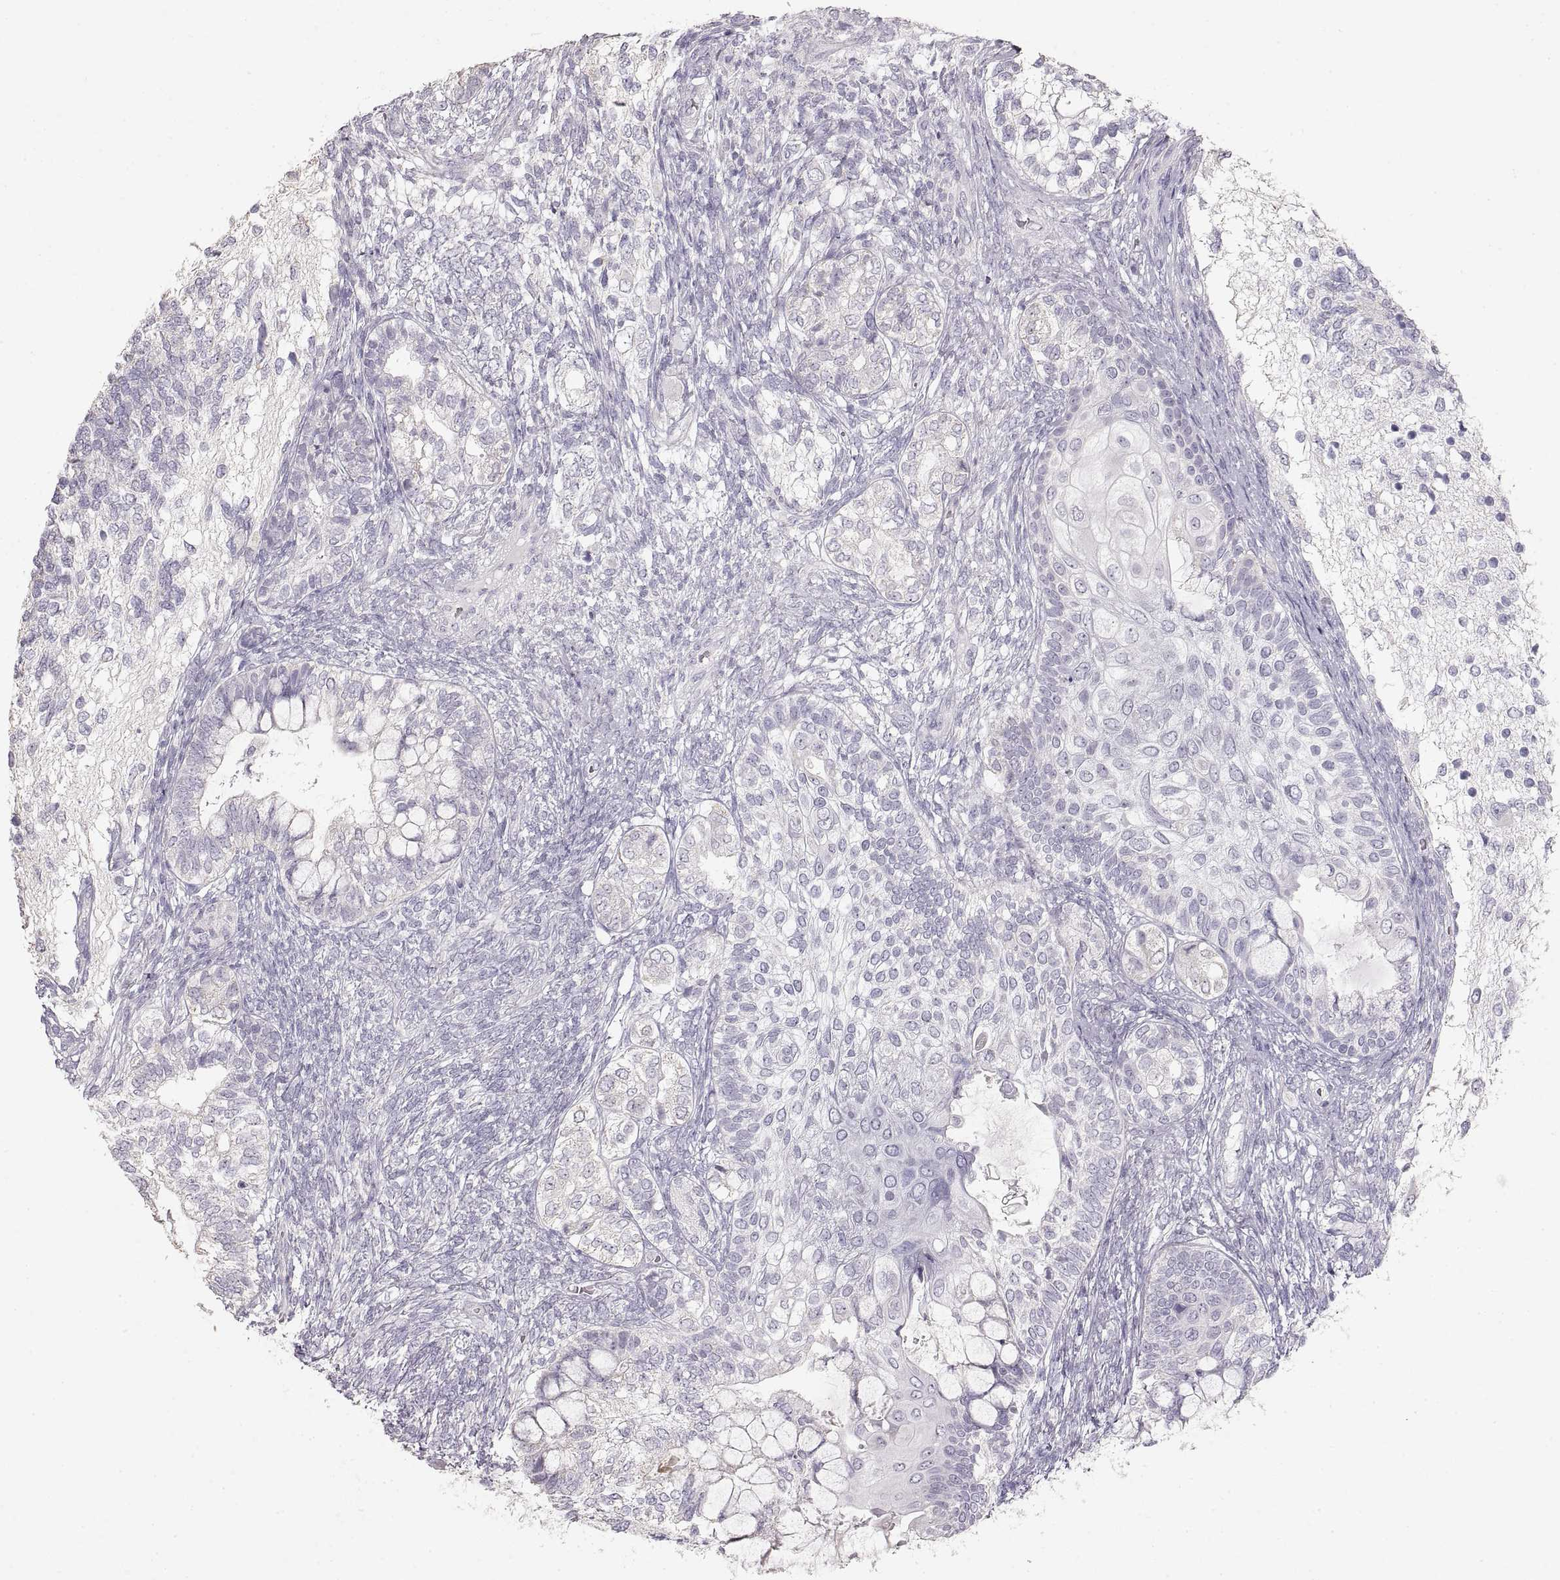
{"staining": {"intensity": "negative", "quantity": "none", "location": "none"}, "tissue": "testis cancer", "cell_type": "Tumor cells", "image_type": "cancer", "snomed": [{"axis": "morphology", "description": "Seminoma, NOS"}, {"axis": "morphology", "description": "Carcinoma, Embryonal, NOS"}, {"axis": "topography", "description": "Testis"}], "caption": "Tumor cells show no significant protein expression in testis cancer.", "gene": "ZP3", "patient": {"sex": "male", "age": 41}}